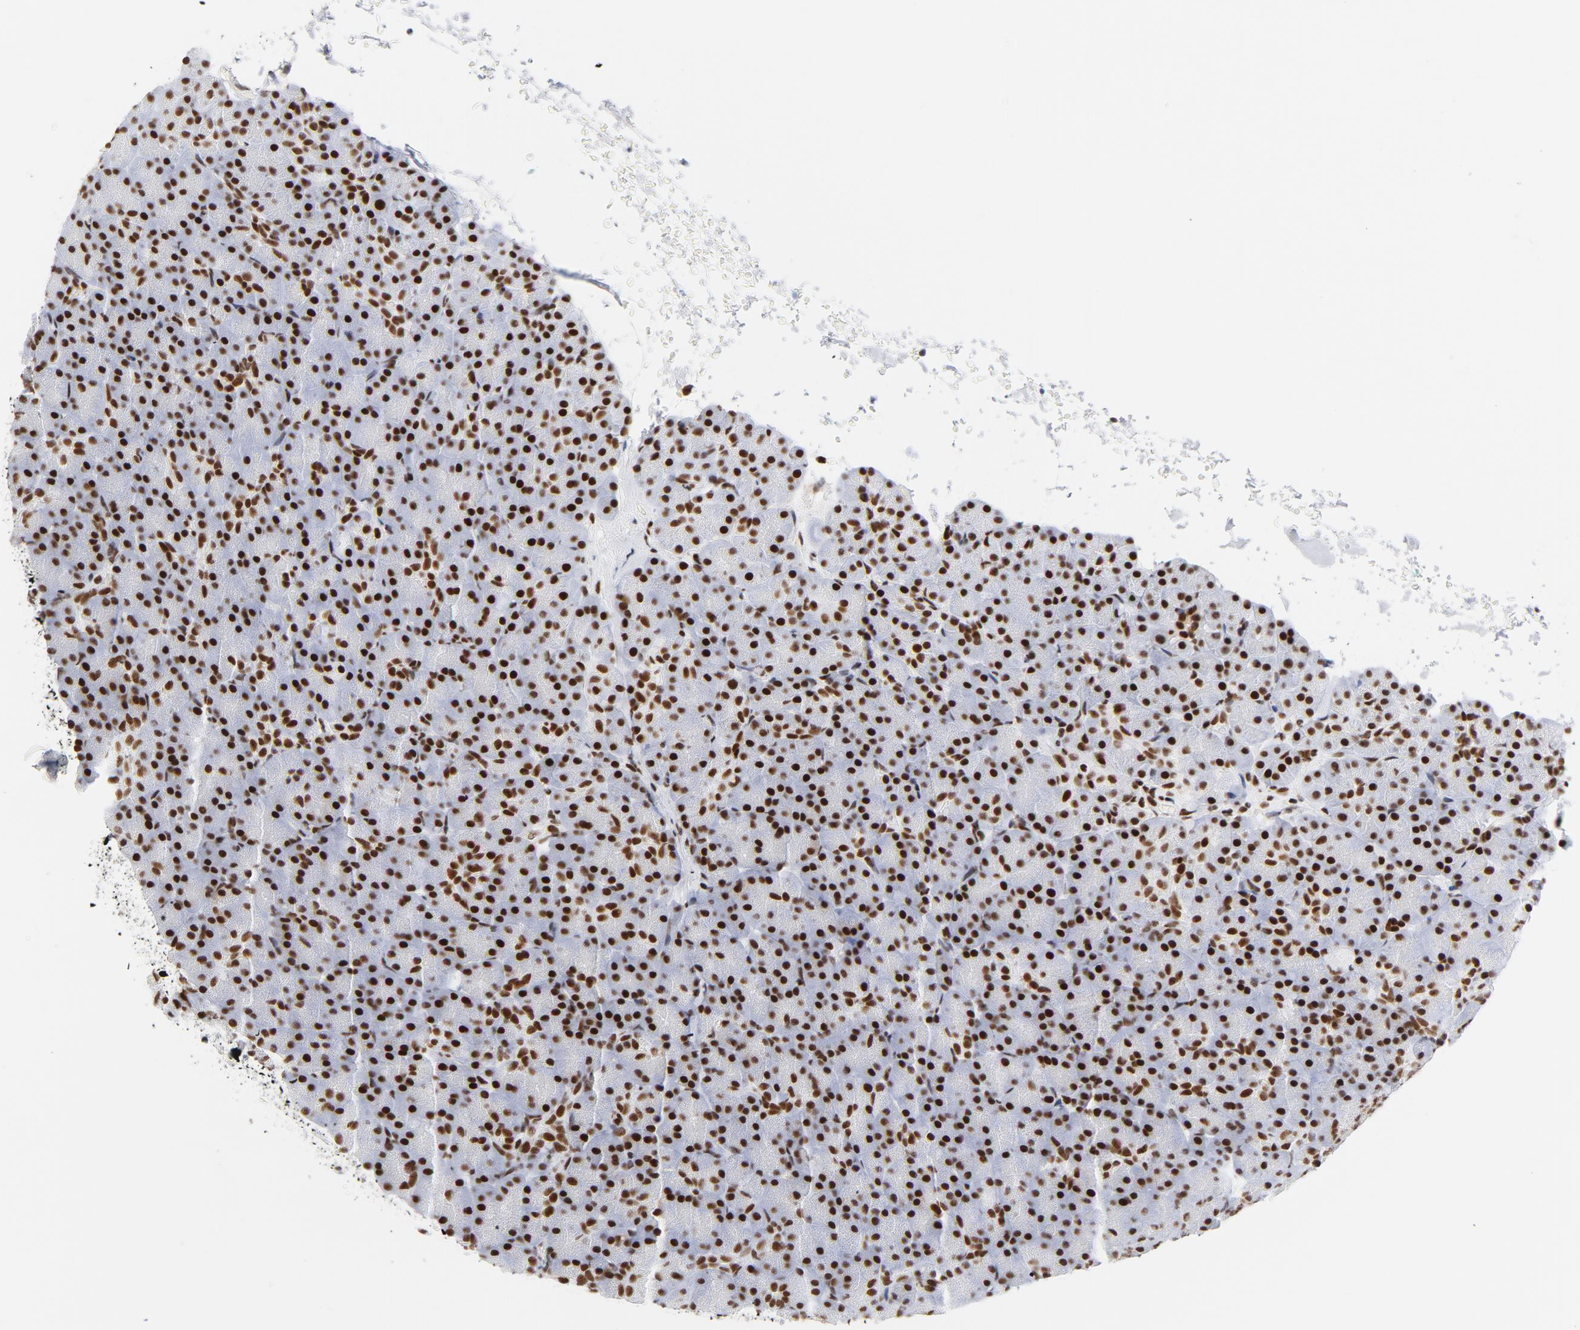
{"staining": {"intensity": "strong", "quantity": ">75%", "location": "nuclear"}, "tissue": "pancreas", "cell_type": "Exocrine glandular cells", "image_type": "normal", "snomed": [{"axis": "morphology", "description": "Normal tissue, NOS"}, {"axis": "topography", "description": "Pancreas"}], "caption": "Protein analysis of normal pancreas demonstrates strong nuclear positivity in approximately >75% of exocrine glandular cells.", "gene": "XRCC5", "patient": {"sex": "female", "age": 43}}